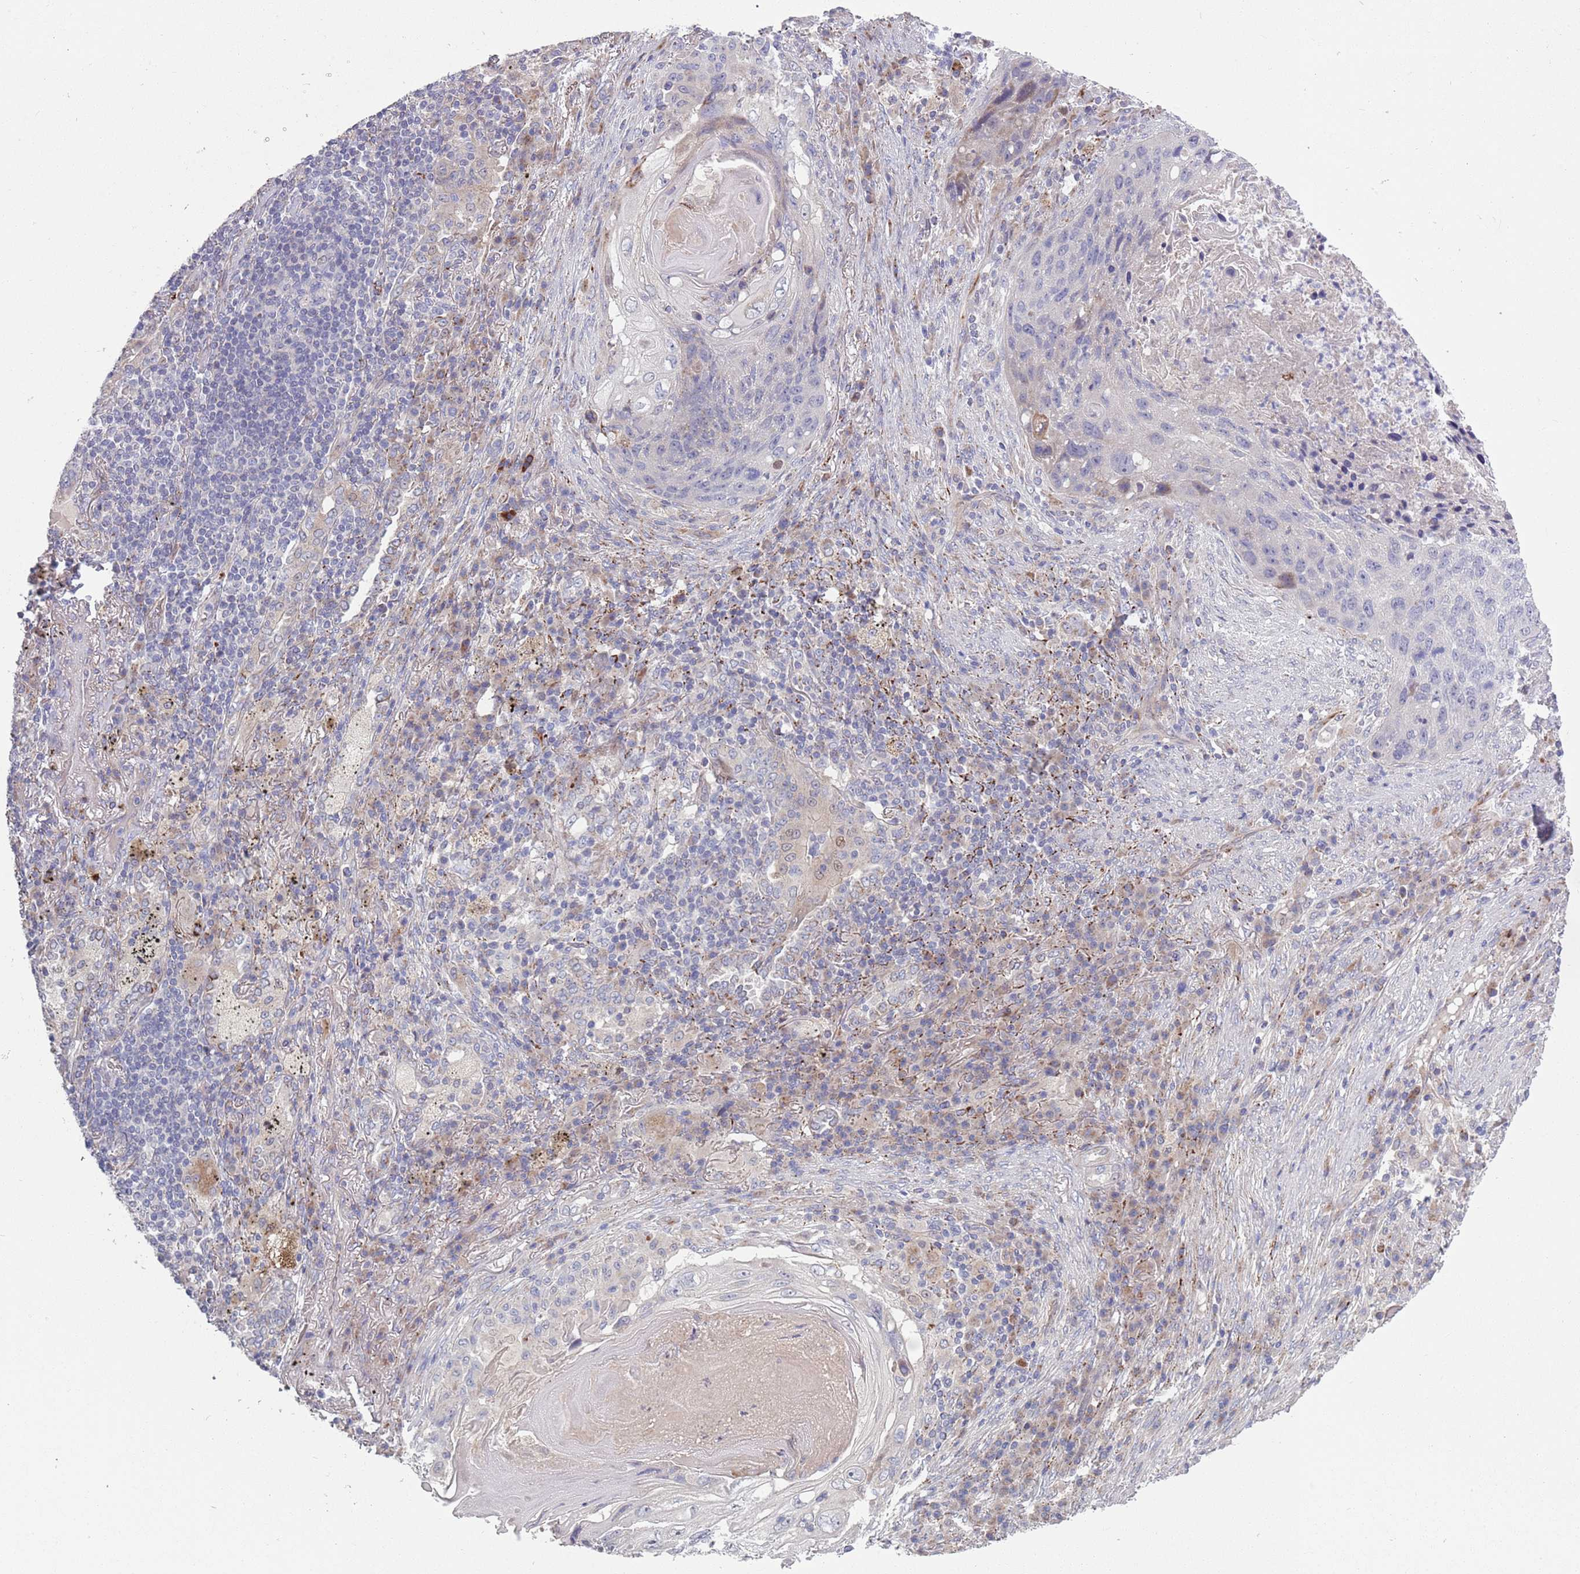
{"staining": {"intensity": "negative", "quantity": "none", "location": "none"}, "tissue": "lung cancer", "cell_type": "Tumor cells", "image_type": "cancer", "snomed": [{"axis": "morphology", "description": "Squamous cell carcinoma, NOS"}, {"axis": "topography", "description": "Lung"}], "caption": "Histopathology image shows no significant protein staining in tumor cells of lung squamous cell carcinoma.", "gene": "TYW1", "patient": {"sex": "female", "age": 63}}